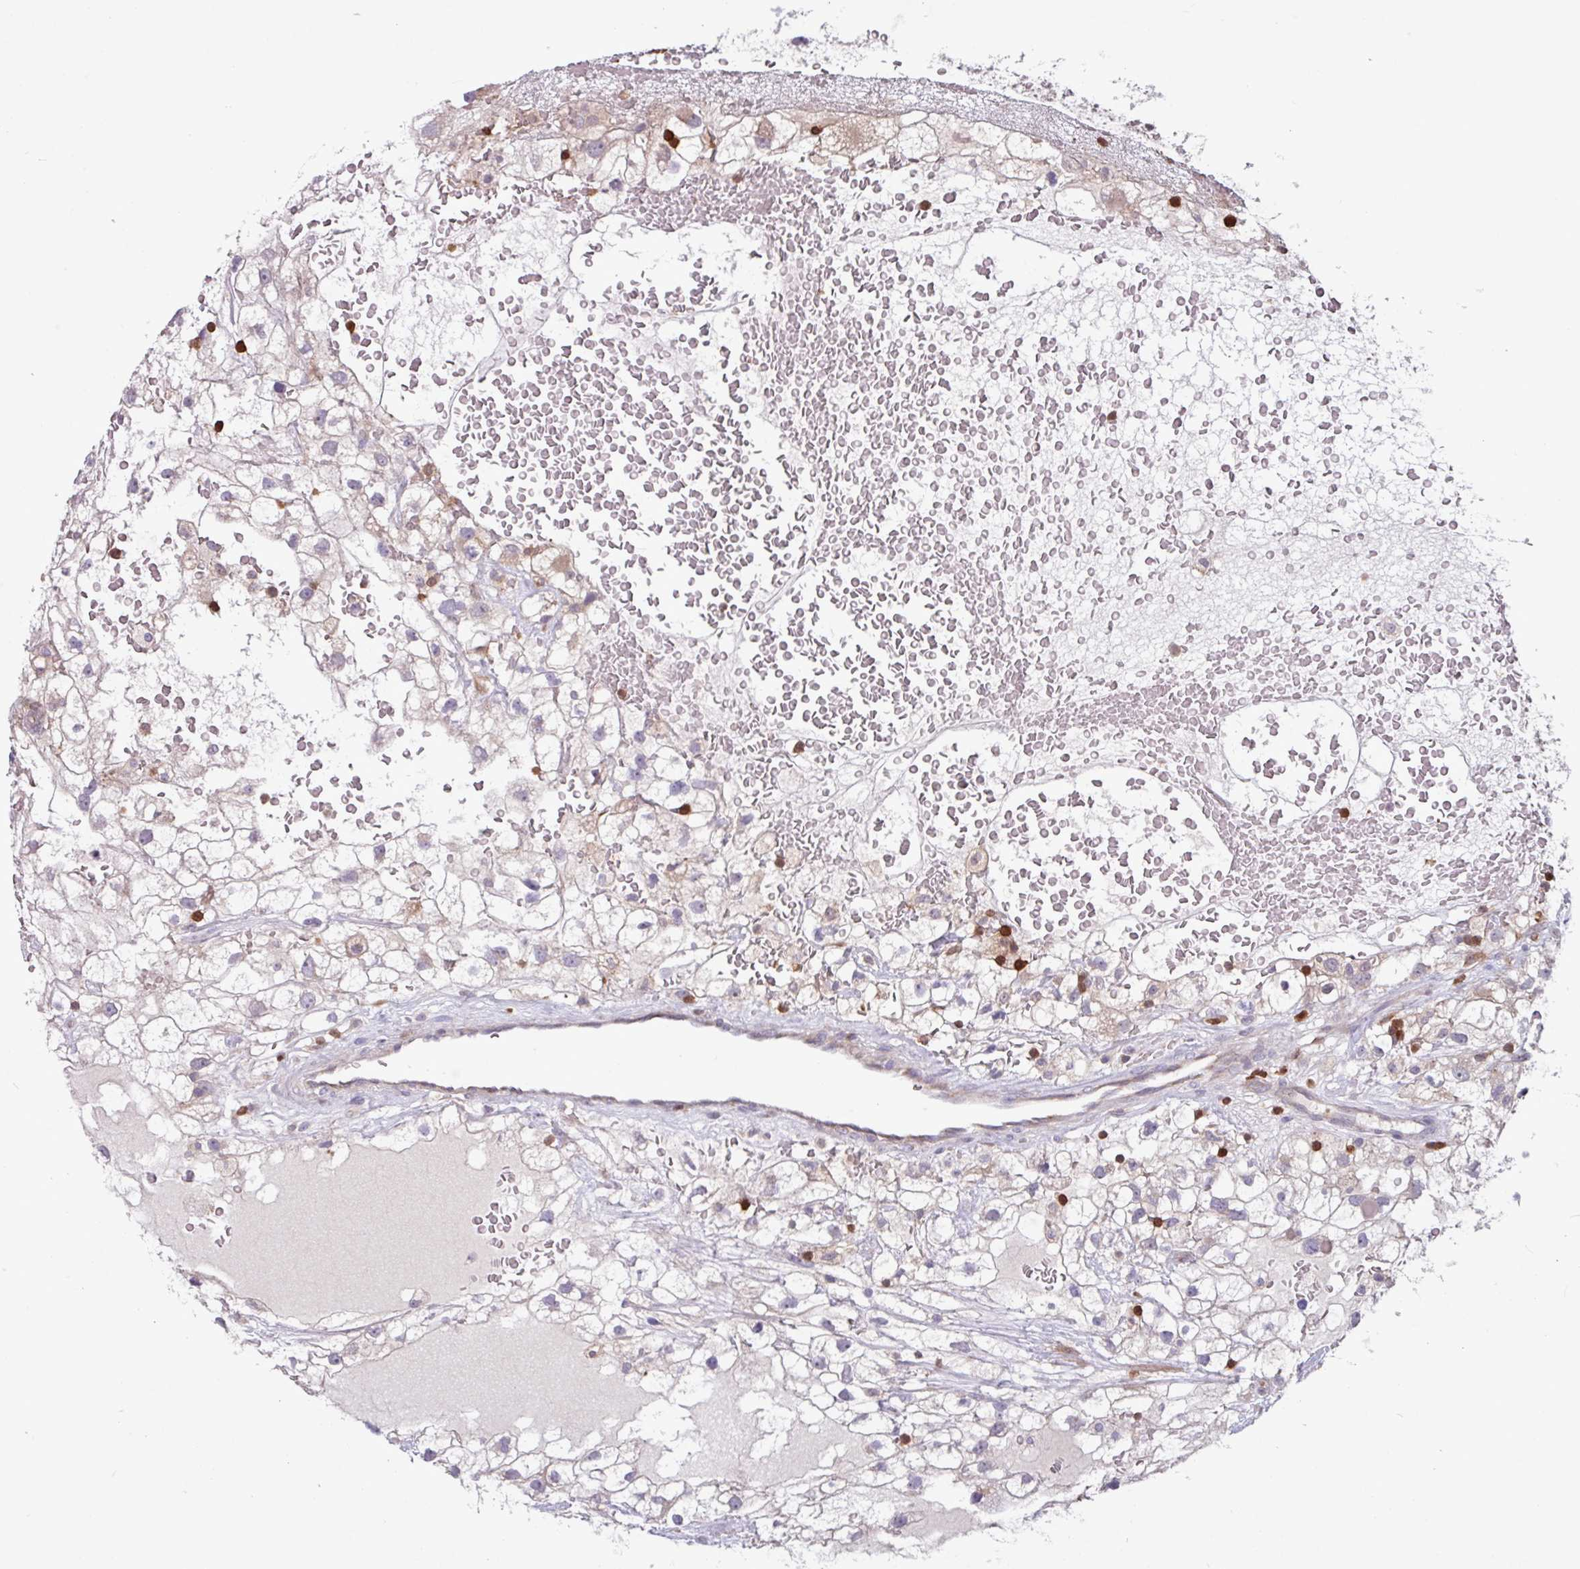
{"staining": {"intensity": "negative", "quantity": "none", "location": "none"}, "tissue": "renal cancer", "cell_type": "Tumor cells", "image_type": "cancer", "snomed": [{"axis": "morphology", "description": "Adenocarcinoma, NOS"}, {"axis": "topography", "description": "Kidney"}], "caption": "Renal cancer was stained to show a protein in brown. There is no significant expression in tumor cells. Brightfield microscopy of immunohistochemistry (IHC) stained with DAB (brown) and hematoxylin (blue), captured at high magnification.", "gene": "SEC61G", "patient": {"sex": "male", "age": 59}}